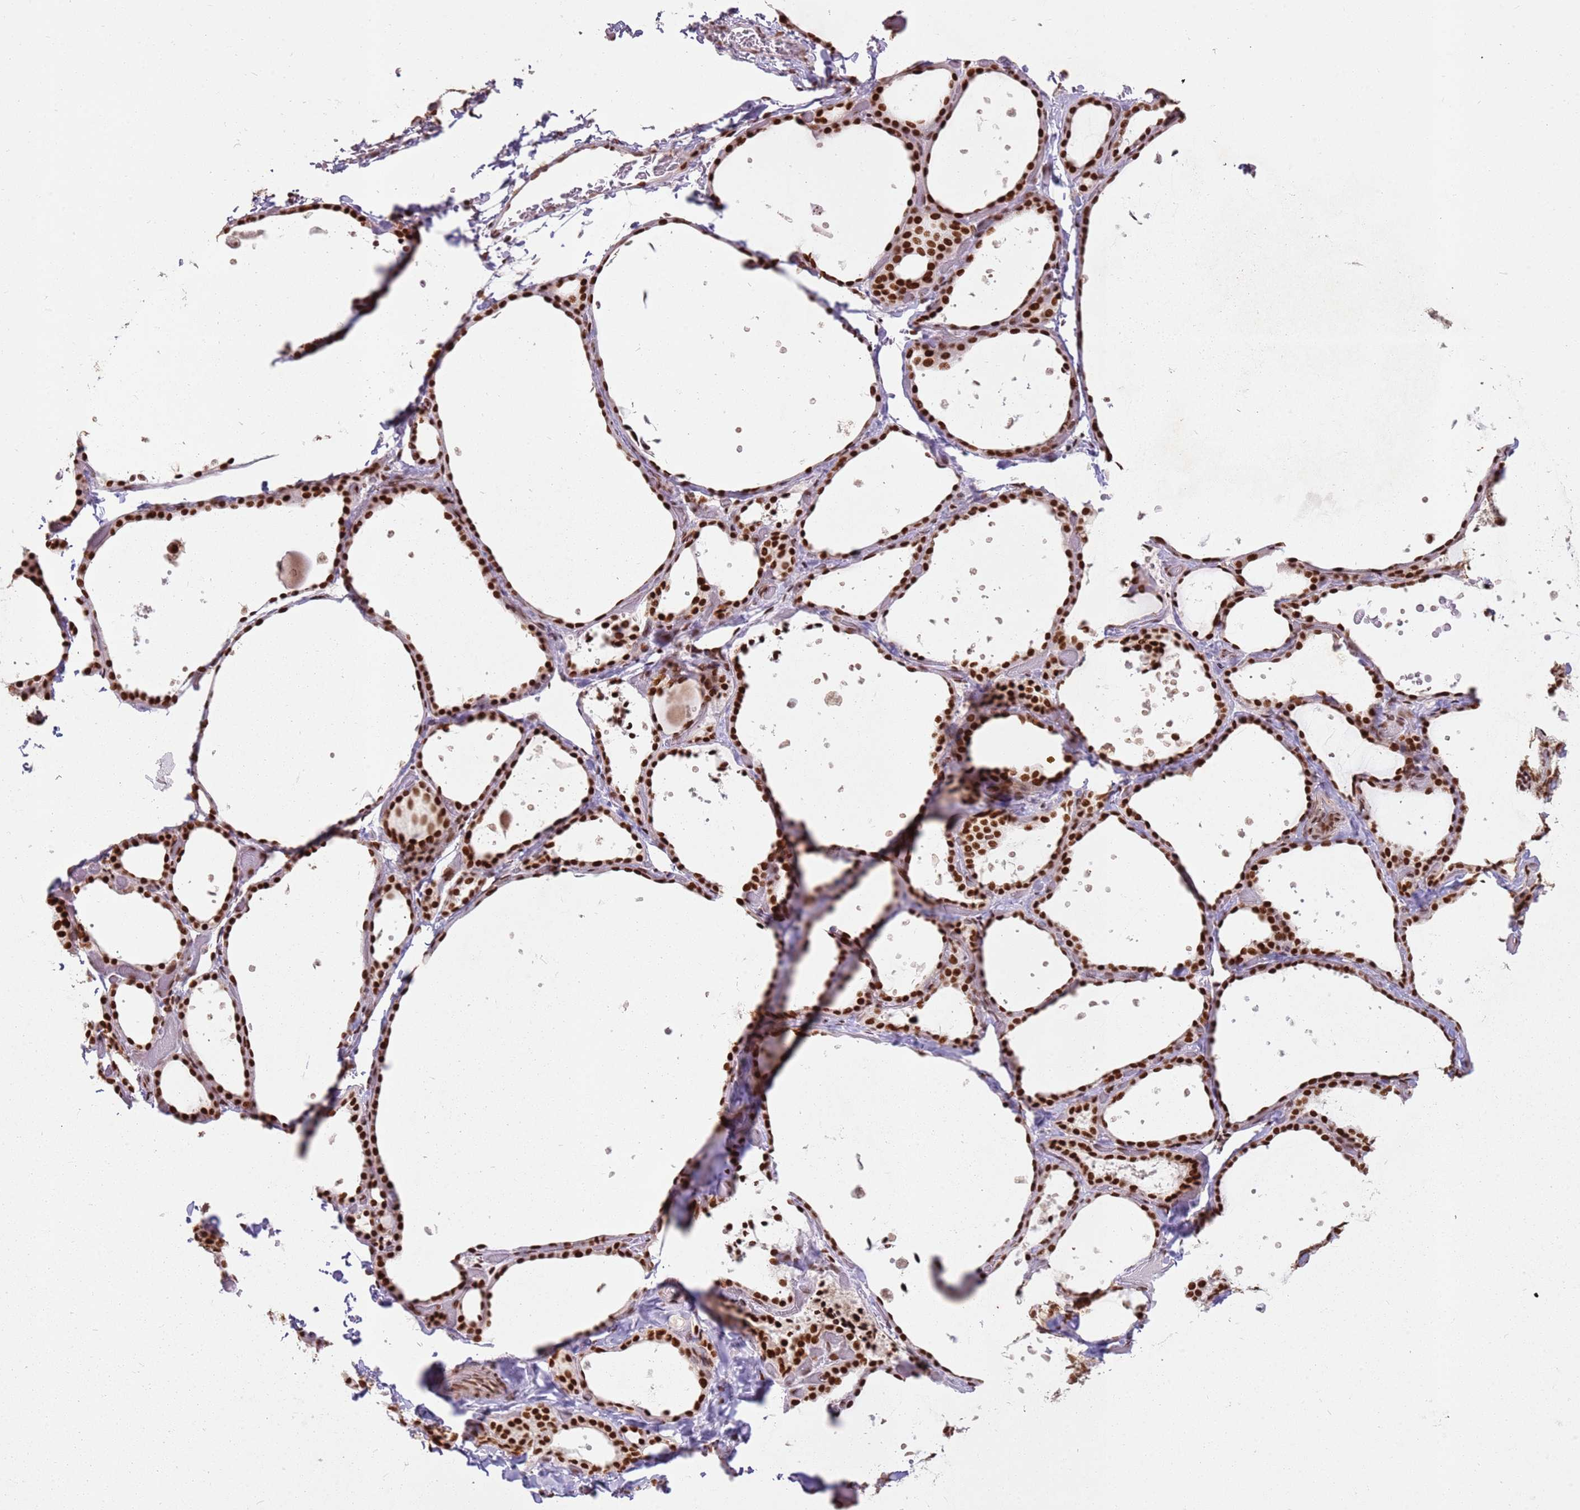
{"staining": {"intensity": "strong", "quantity": ">75%", "location": "nuclear"}, "tissue": "thyroid gland", "cell_type": "Glandular cells", "image_type": "normal", "snomed": [{"axis": "morphology", "description": "Normal tissue, NOS"}, {"axis": "topography", "description": "Thyroid gland"}], "caption": "A histopathology image showing strong nuclear positivity in approximately >75% of glandular cells in unremarkable thyroid gland, as visualized by brown immunohistochemical staining.", "gene": "TENT4A", "patient": {"sex": "female", "age": 44}}